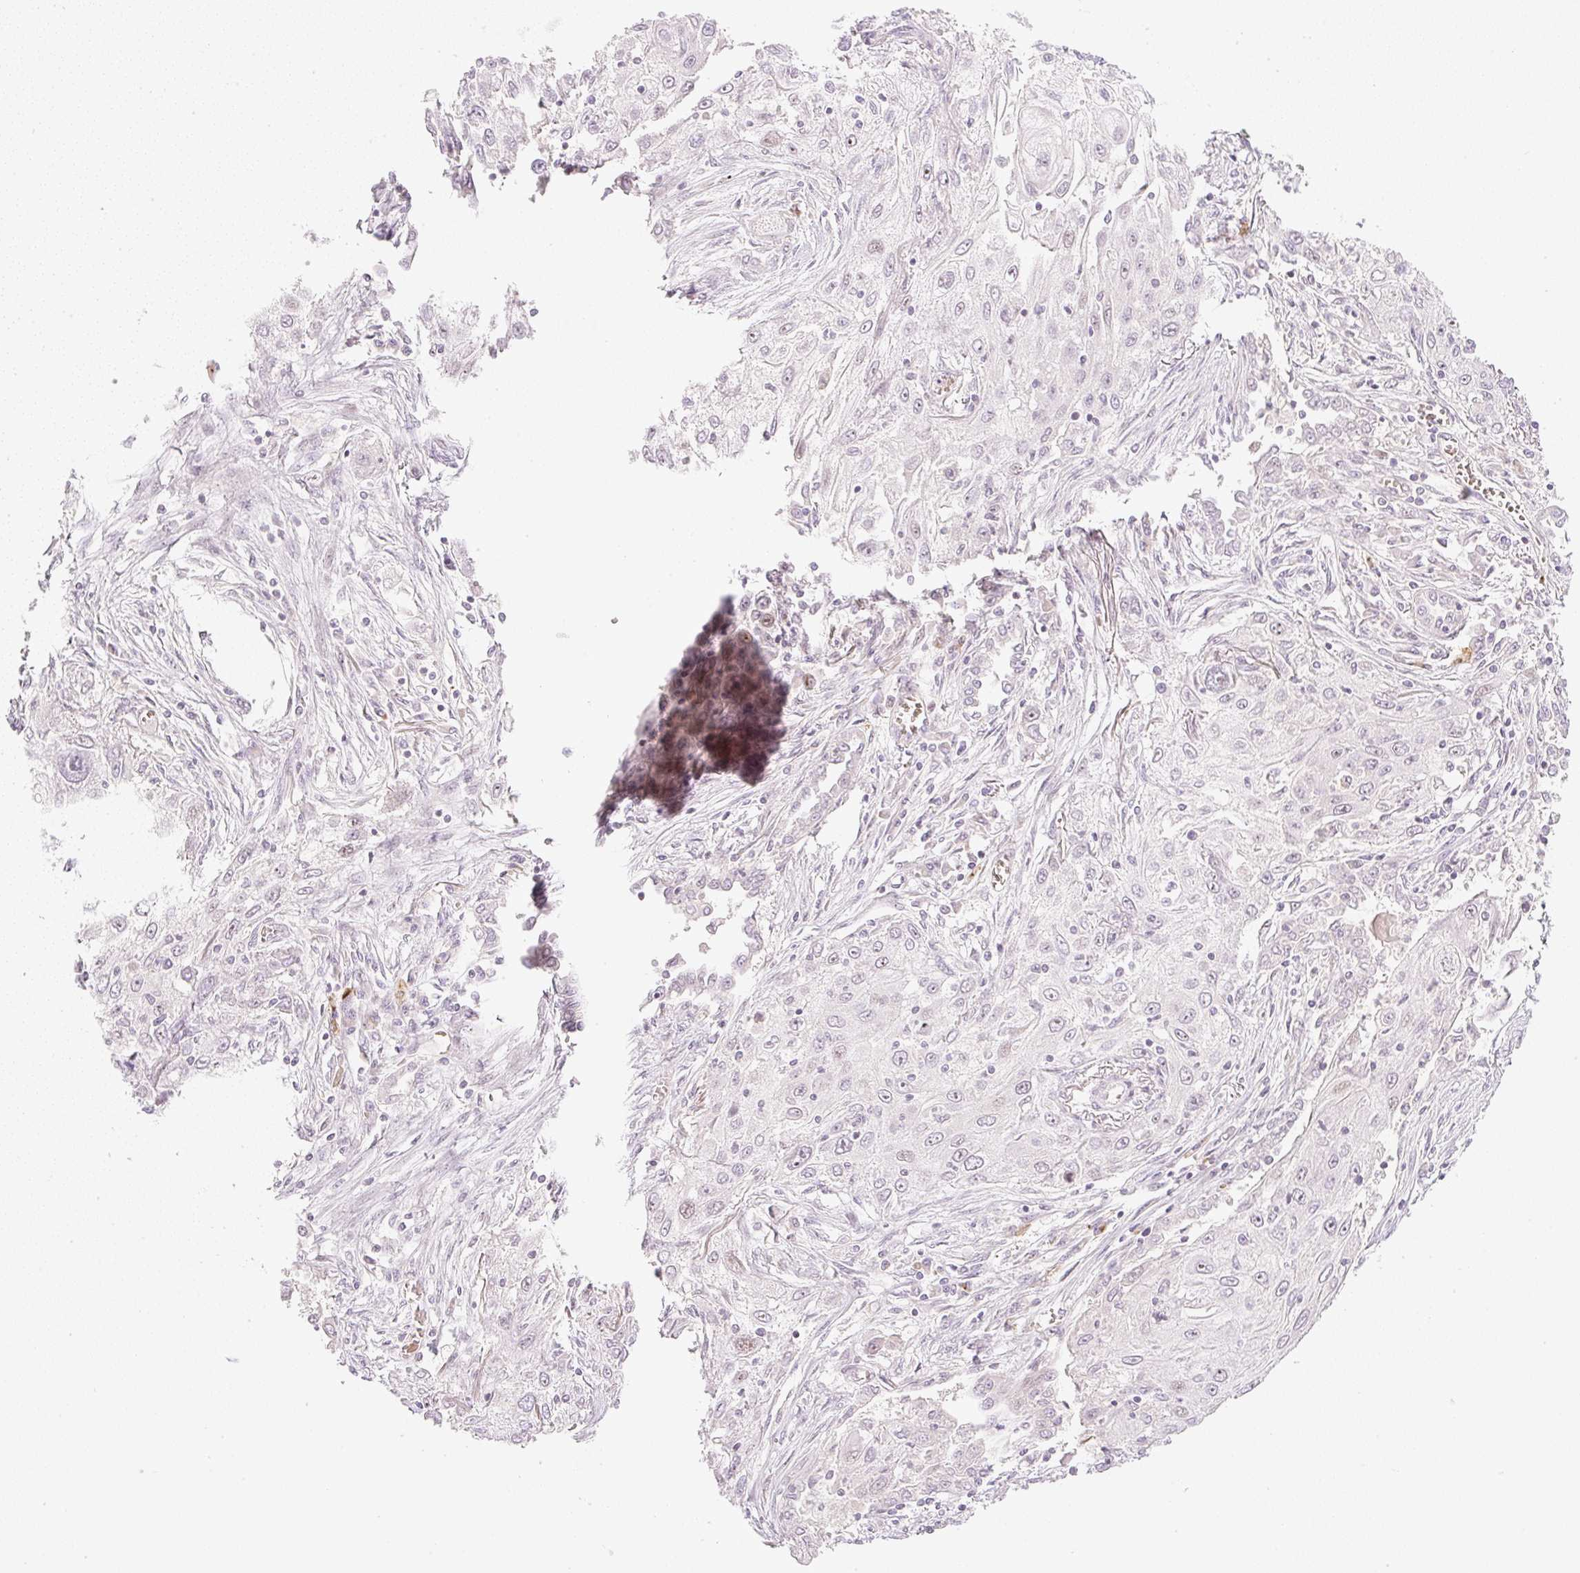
{"staining": {"intensity": "weak", "quantity": "<25%", "location": "nuclear"}, "tissue": "lung cancer", "cell_type": "Tumor cells", "image_type": "cancer", "snomed": [{"axis": "morphology", "description": "Squamous cell carcinoma, NOS"}, {"axis": "topography", "description": "Lung"}], "caption": "An immunohistochemistry (IHC) micrograph of lung squamous cell carcinoma is shown. There is no staining in tumor cells of lung squamous cell carcinoma.", "gene": "AAR2", "patient": {"sex": "female", "age": 69}}